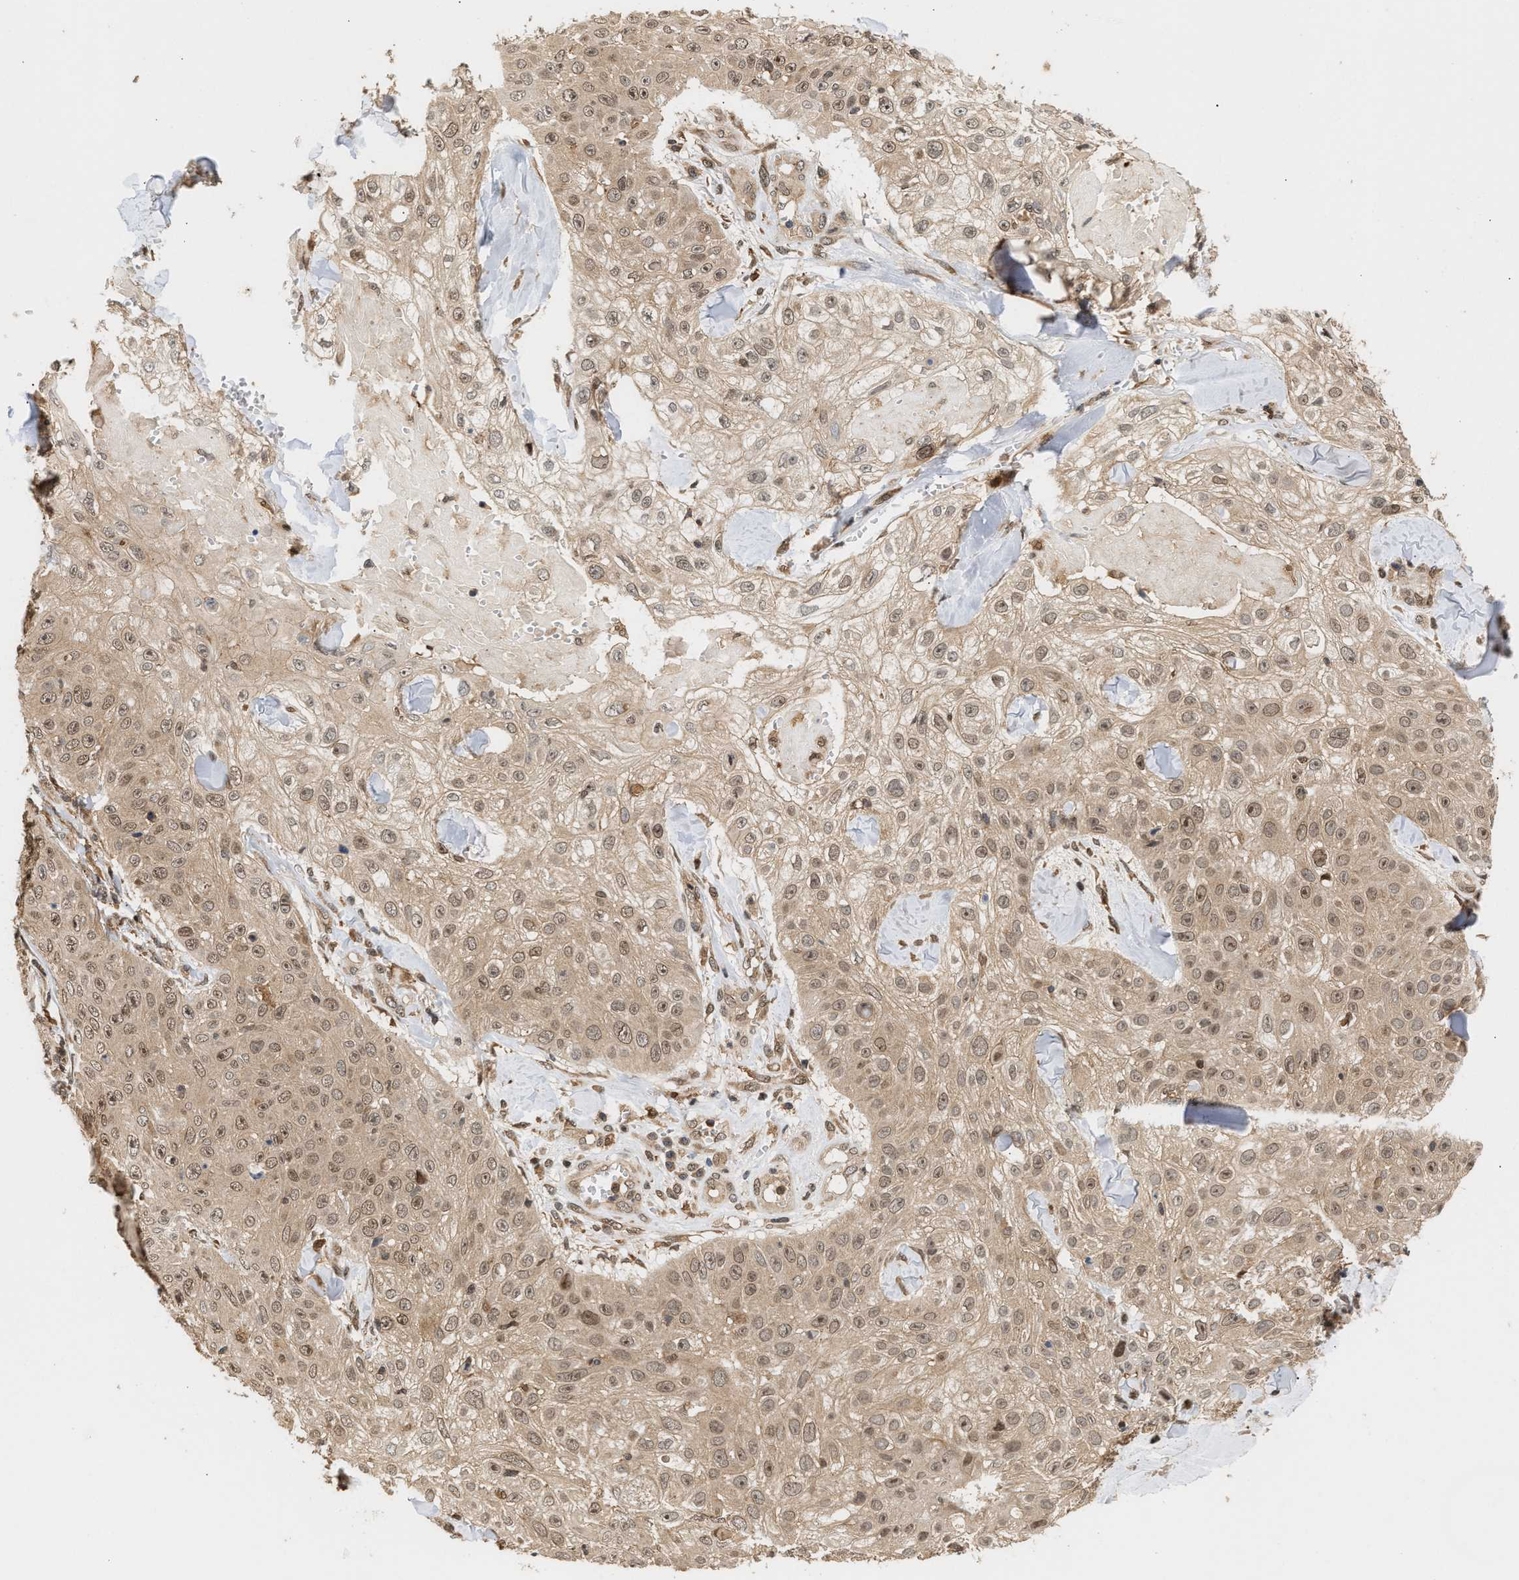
{"staining": {"intensity": "weak", "quantity": ">75%", "location": "cytoplasmic/membranous,nuclear"}, "tissue": "skin cancer", "cell_type": "Tumor cells", "image_type": "cancer", "snomed": [{"axis": "morphology", "description": "Squamous cell carcinoma, NOS"}, {"axis": "topography", "description": "Skin"}], "caption": "IHC histopathology image of human squamous cell carcinoma (skin) stained for a protein (brown), which demonstrates low levels of weak cytoplasmic/membranous and nuclear expression in about >75% of tumor cells.", "gene": "ABHD5", "patient": {"sex": "male", "age": 86}}